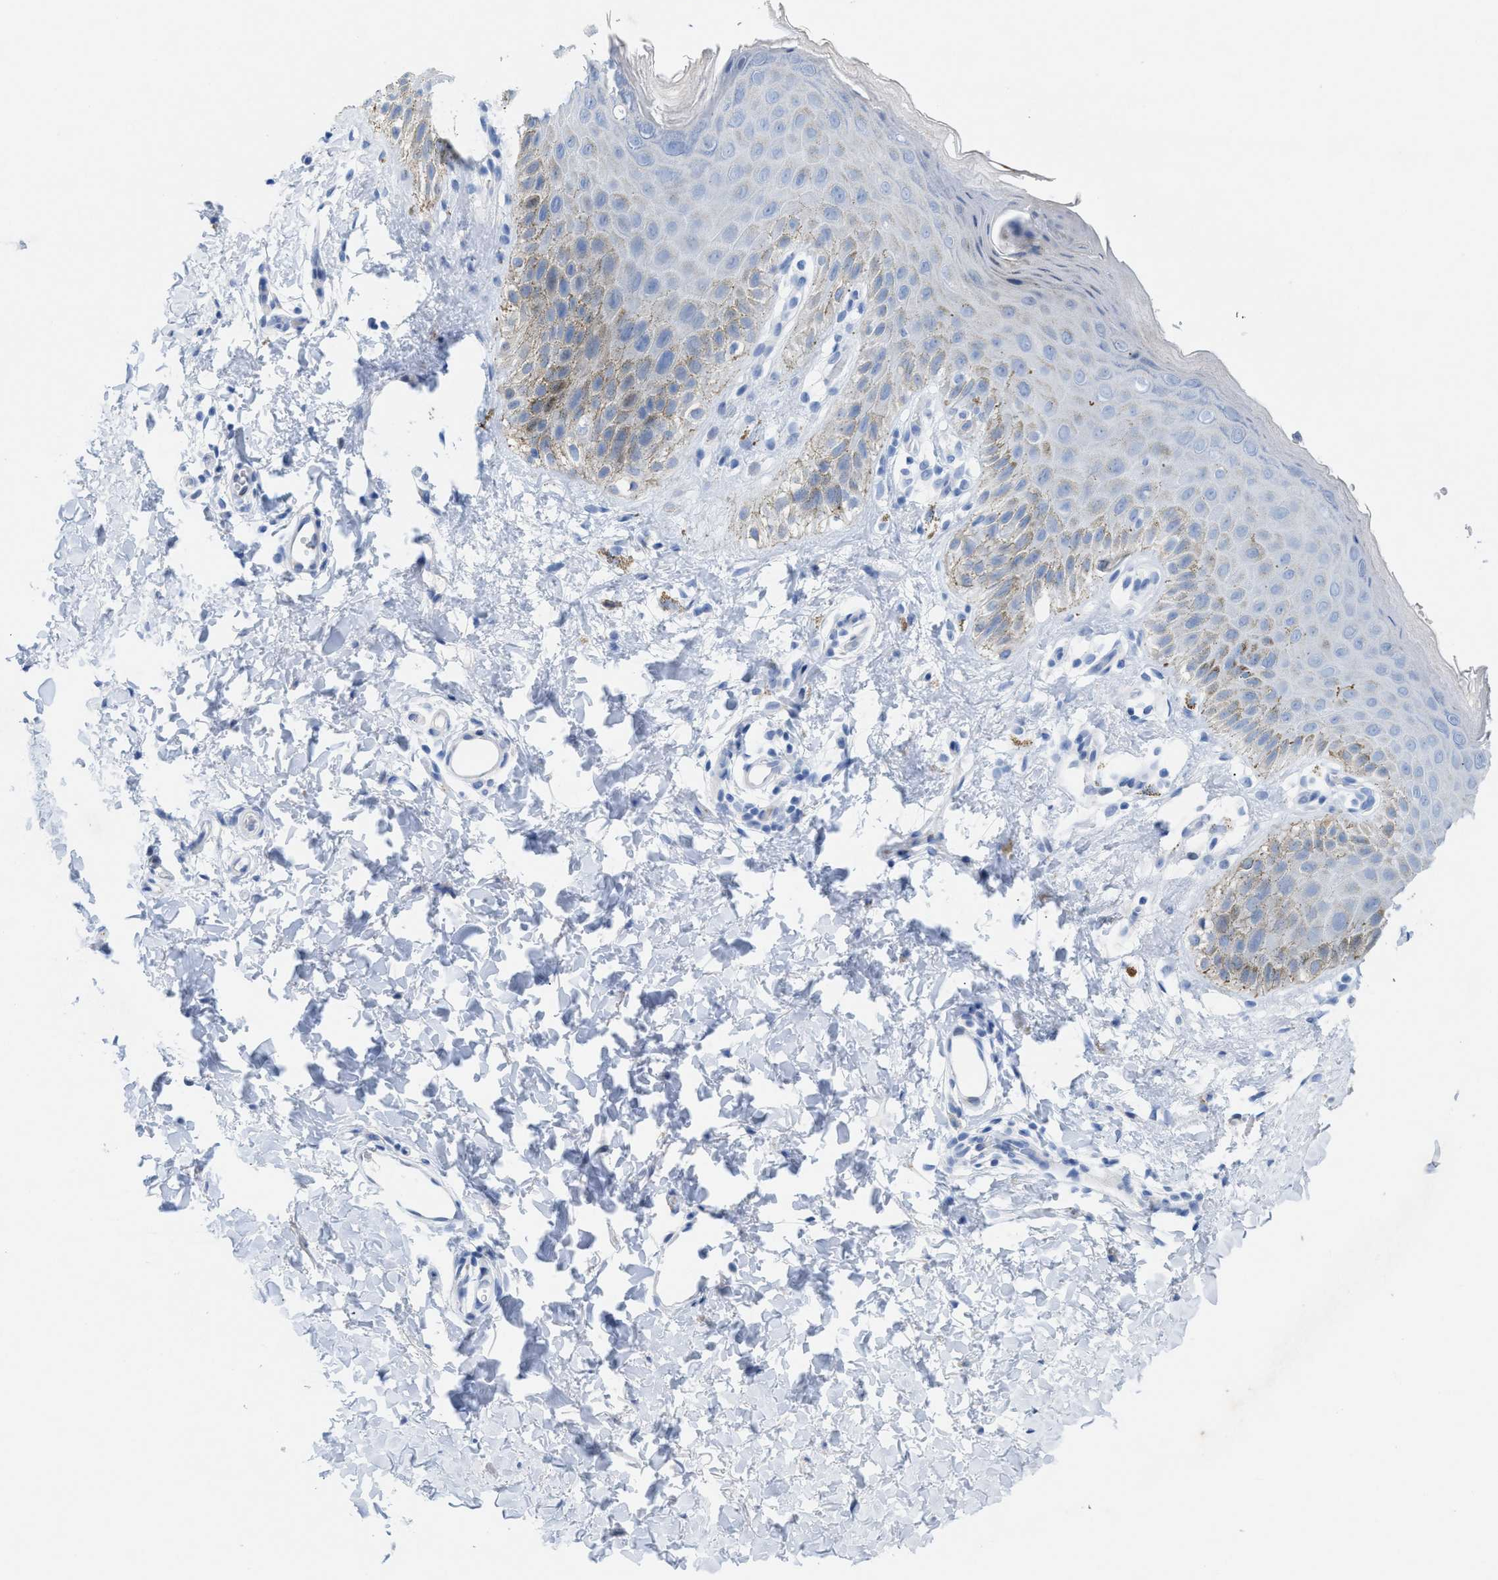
{"staining": {"intensity": "moderate", "quantity": "<25%", "location": "cytoplasmic/membranous"}, "tissue": "skin", "cell_type": "Epidermal cells", "image_type": "normal", "snomed": [{"axis": "morphology", "description": "Normal tissue, NOS"}, {"axis": "topography", "description": "Anal"}], "caption": "A histopathology image of skin stained for a protein exhibits moderate cytoplasmic/membranous brown staining in epidermal cells.", "gene": "ANKFN1", "patient": {"sex": "male", "age": 44}}